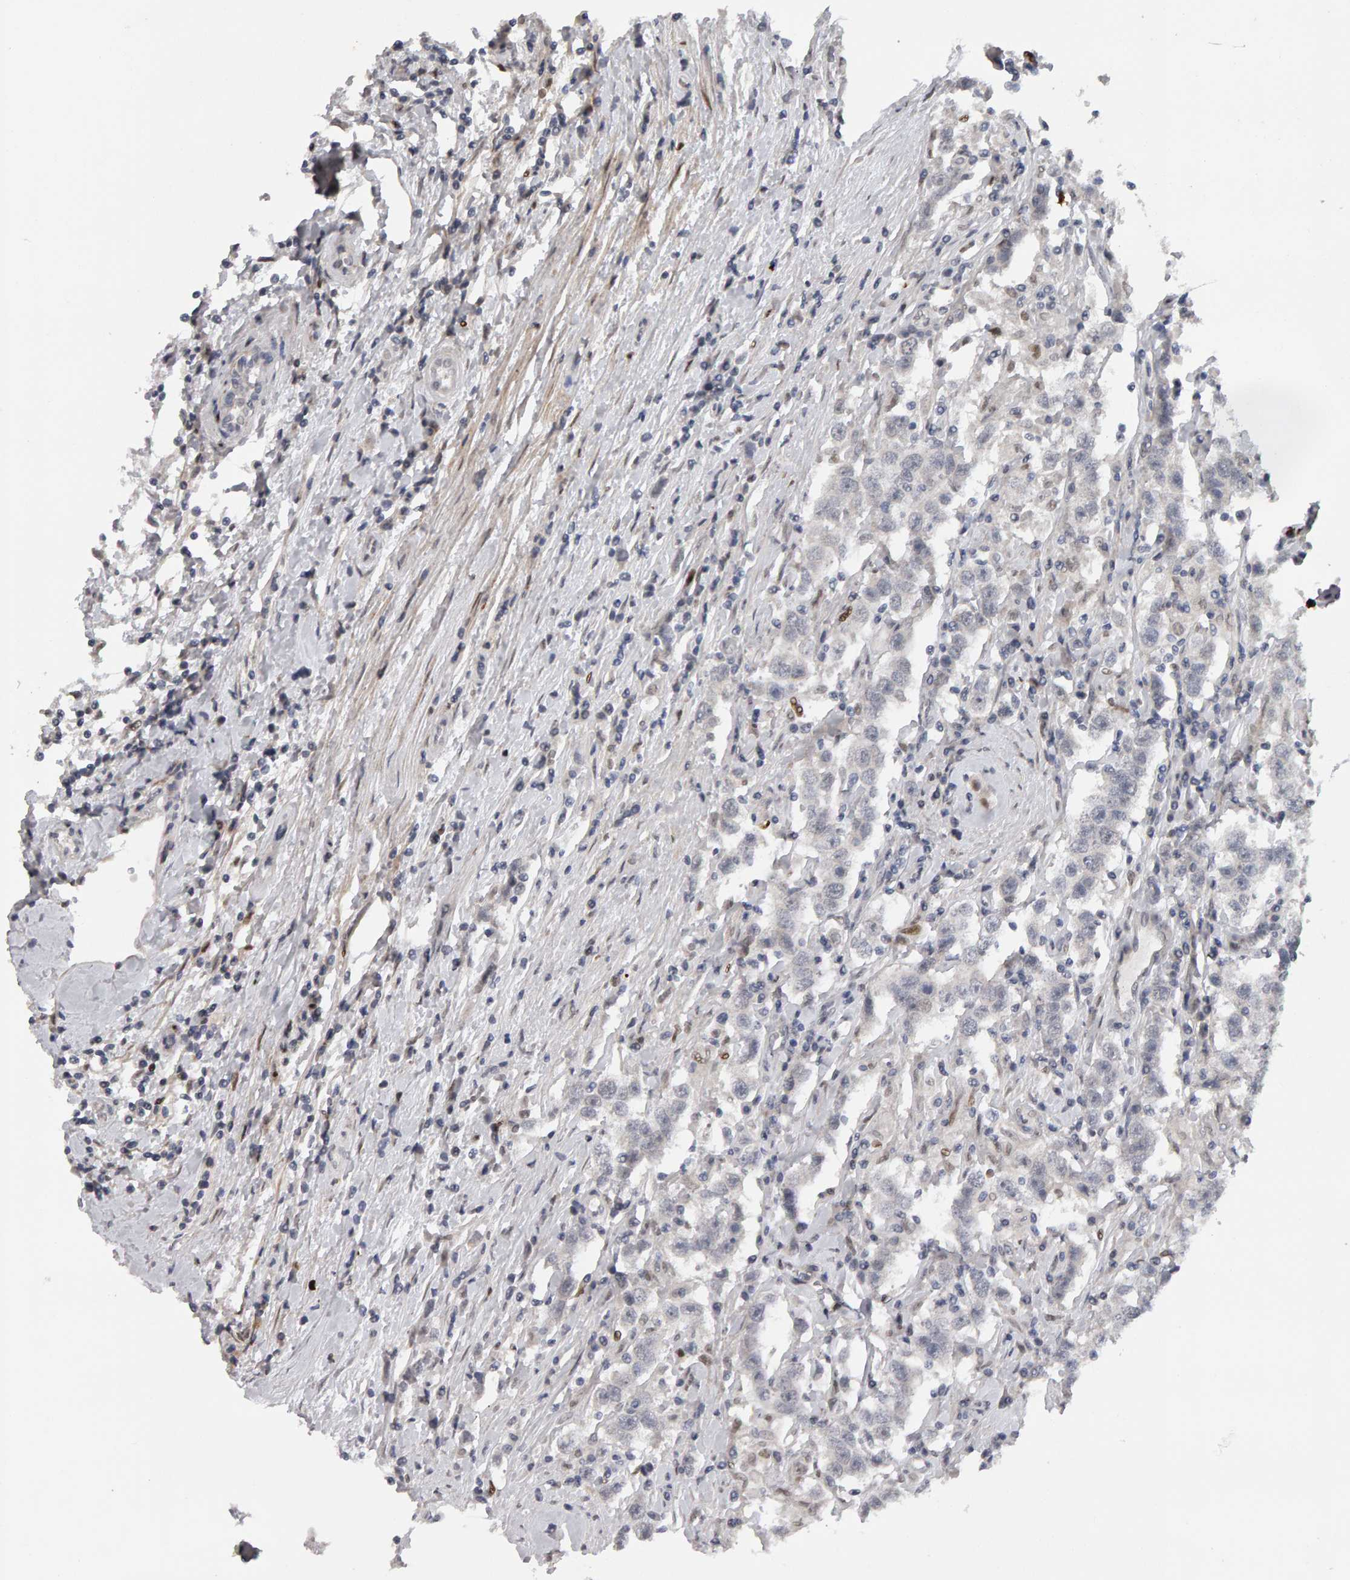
{"staining": {"intensity": "negative", "quantity": "none", "location": "none"}, "tissue": "testis cancer", "cell_type": "Tumor cells", "image_type": "cancer", "snomed": [{"axis": "morphology", "description": "Seminoma, NOS"}, {"axis": "topography", "description": "Testis"}], "caption": "Seminoma (testis) stained for a protein using immunohistochemistry (IHC) displays no staining tumor cells.", "gene": "IPO8", "patient": {"sex": "male", "age": 41}}